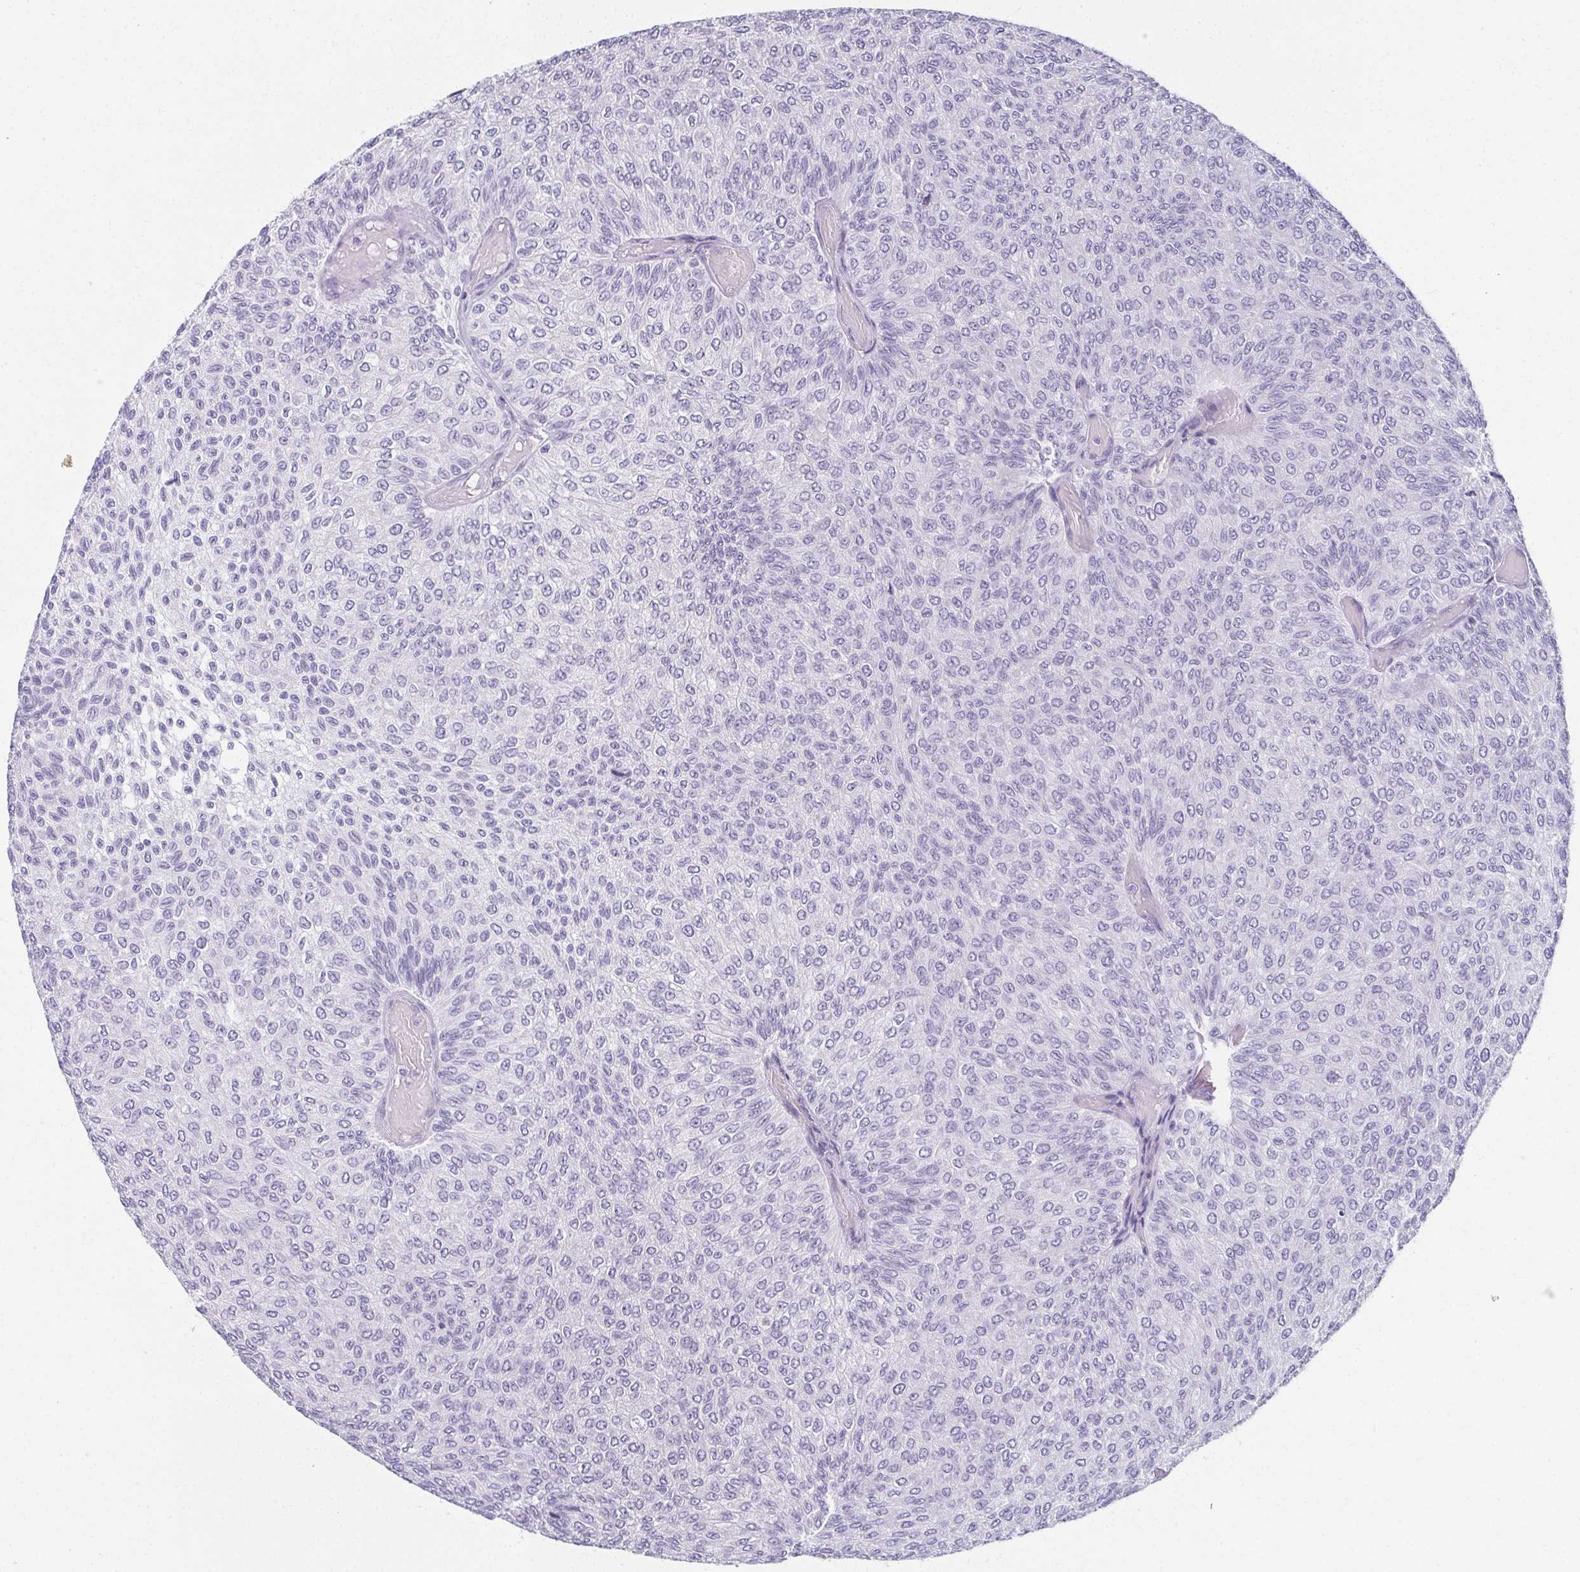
{"staining": {"intensity": "negative", "quantity": "none", "location": "none"}, "tissue": "urothelial cancer", "cell_type": "Tumor cells", "image_type": "cancer", "snomed": [{"axis": "morphology", "description": "Urothelial carcinoma, Low grade"}, {"axis": "topography", "description": "Urinary bladder"}], "caption": "Immunohistochemical staining of human urothelial cancer shows no significant positivity in tumor cells.", "gene": "MOBP", "patient": {"sex": "male", "age": 78}}